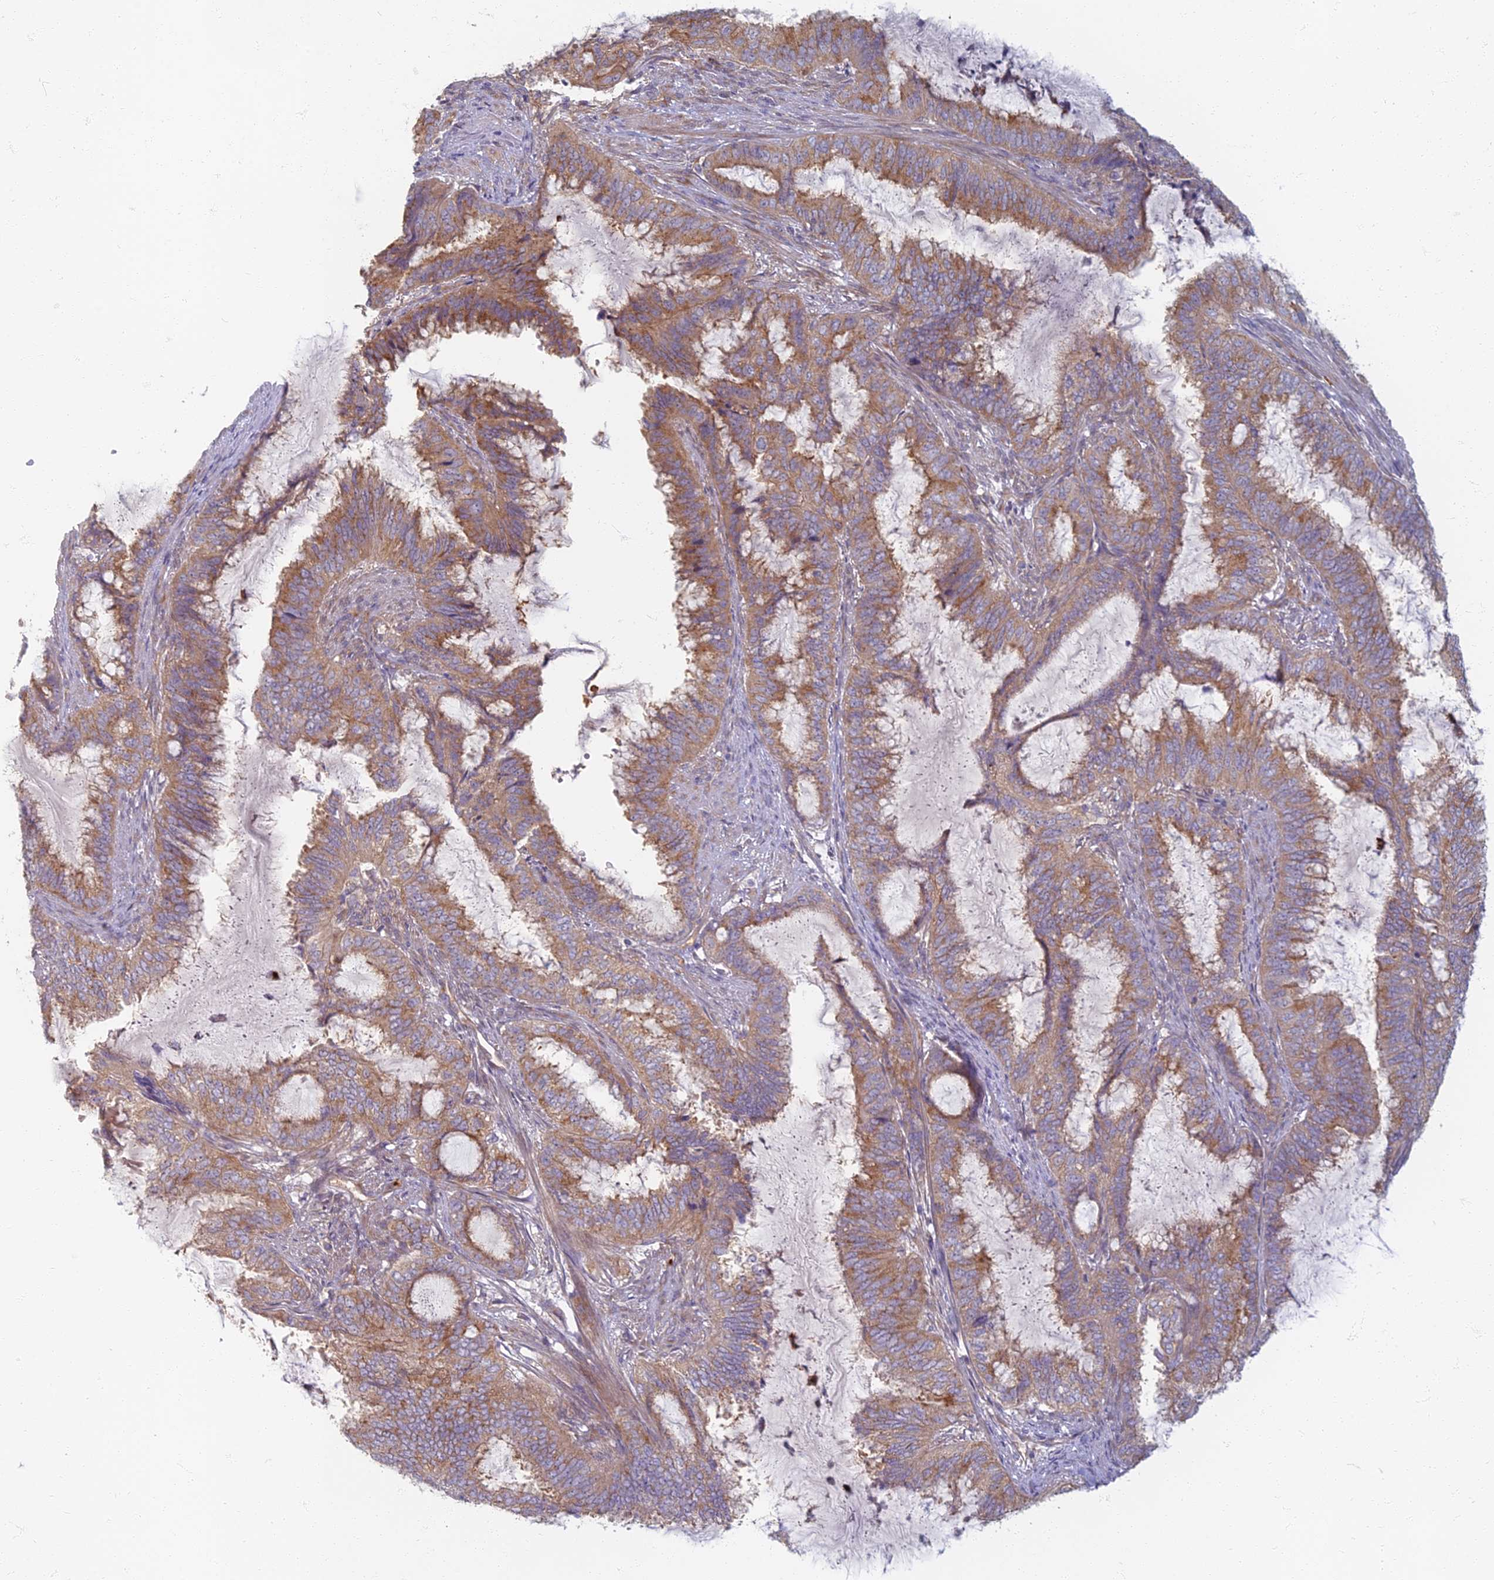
{"staining": {"intensity": "moderate", "quantity": ">75%", "location": "cytoplasmic/membranous"}, "tissue": "endometrial cancer", "cell_type": "Tumor cells", "image_type": "cancer", "snomed": [{"axis": "morphology", "description": "Adenocarcinoma, NOS"}, {"axis": "topography", "description": "Endometrium"}], "caption": "Immunohistochemistry (IHC) (DAB (3,3'-diaminobenzidine)) staining of human adenocarcinoma (endometrial) reveals moderate cytoplasmic/membranous protein positivity in about >75% of tumor cells. (Stains: DAB (3,3'-diaminobenzidine) in brown, nuclei in blue, Microscopy: brightfield microscopy at high magnification).", "gene": "PROX2", "patient": {"sex": "female", "age": 51}}